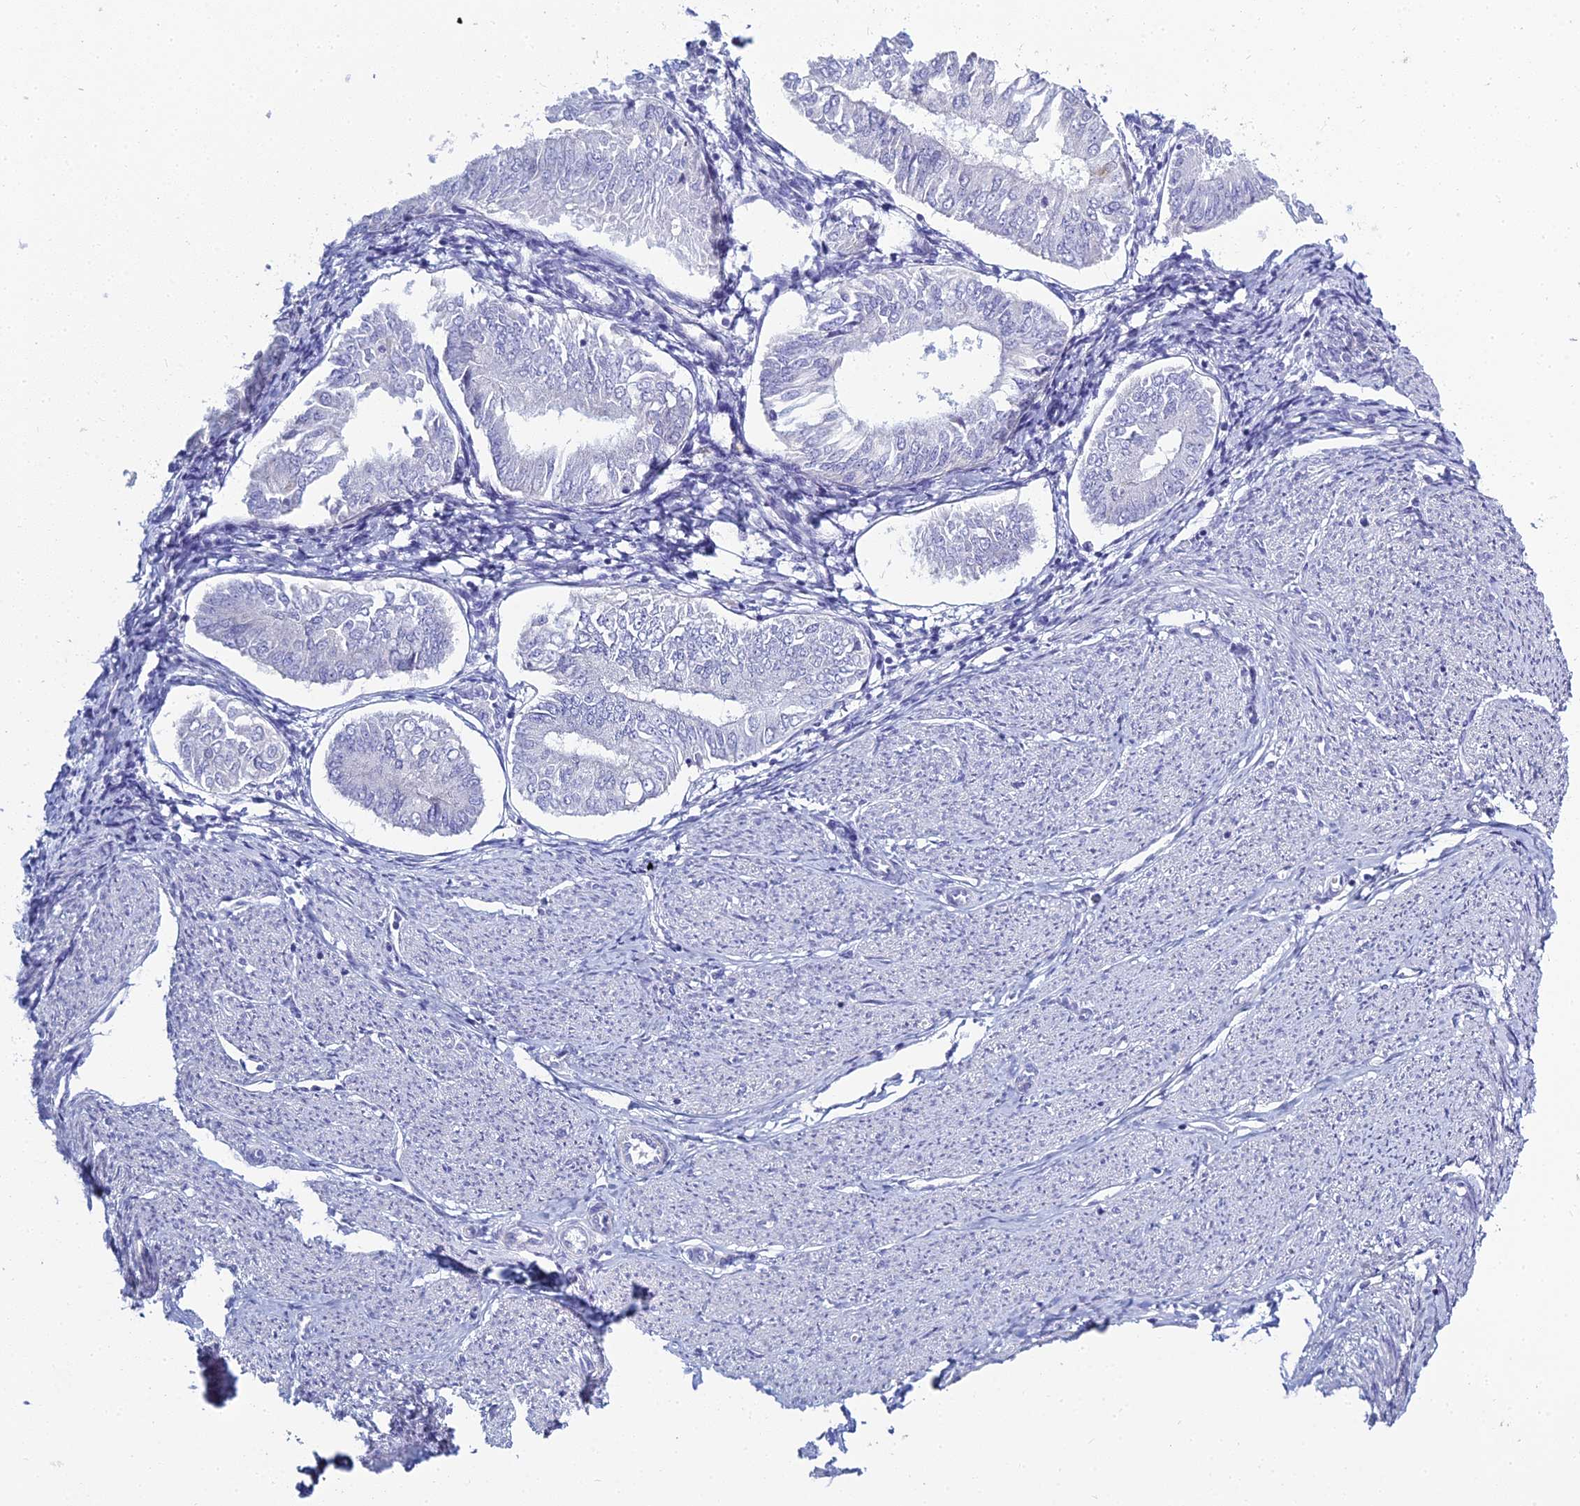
{"staining": {"intensity": "negative", "quantity": "none", "location": "none"}, "tissue": "endometrial cancer", "cell_type": "Tumor cells", "image_type": "cancer", "snomed": [{"axis": "morphology", "description": "Adenocarcinoma, NOS"}, {"axis": "topography", "description": "Endometrium"}], "caption": "Immunohistochemistry (IHC) of human endometrial cancer displays no staining in tumor cells.", "gene": "MUC13", "patient": {"sex": "female", "age": 58}}